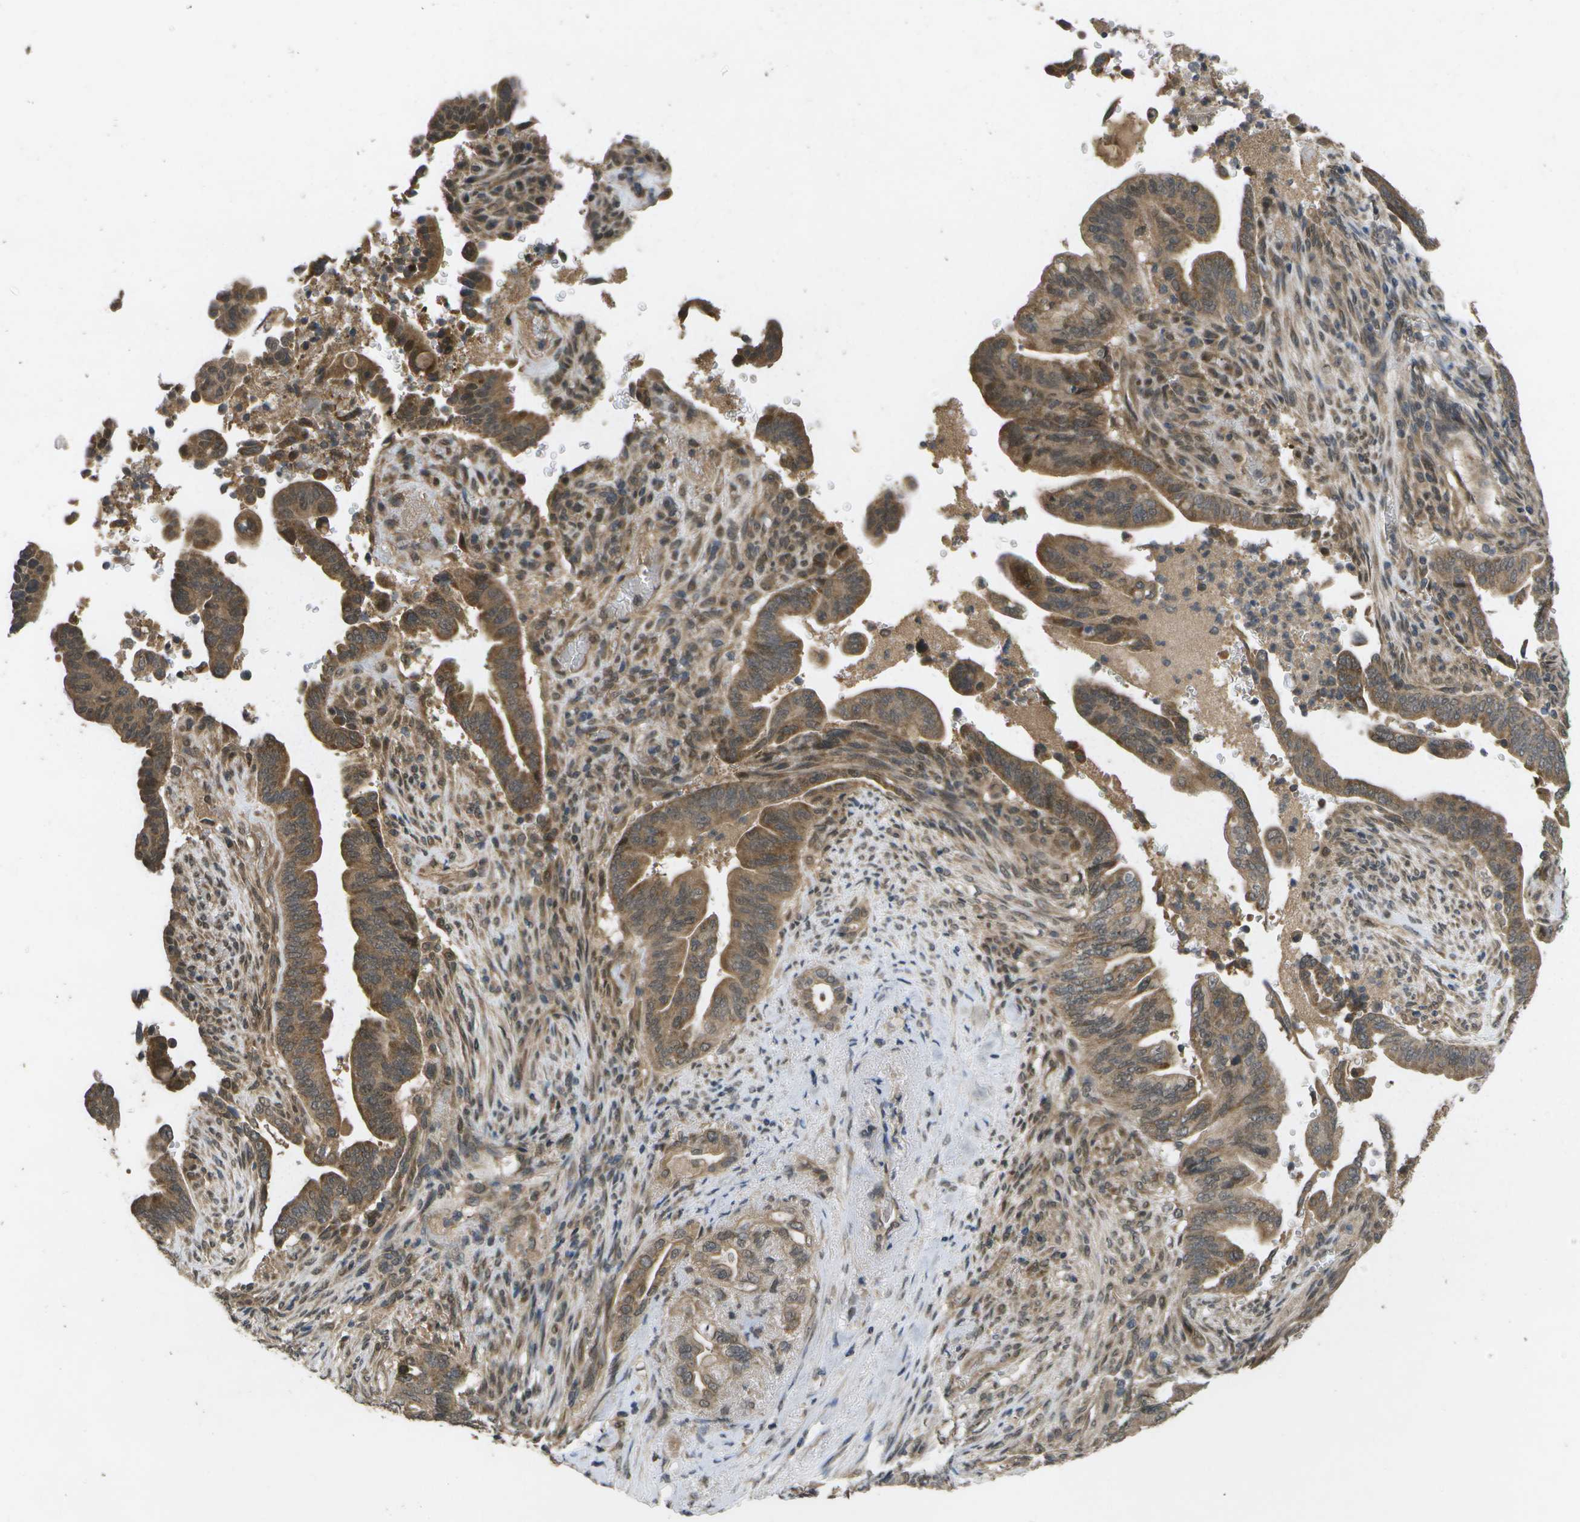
{"staining": {"intensity": "moderate", "quantity": ">75%", "location": "cytoplasmic/membranous"}, "tissue": "pancreatic cancer", "cell_type": "Tumor cells", "image_type": "cancer", "snomed": [{"axis": "morphology", "description": "Adenocarcinoma, NOS"}, {"axis": "topography", "description": "Pancreas"}], "caption": "Protein expression by immunohistochemistry (IHC) reveals moderate cytoplasmic/membranous positivity in about >75% of tumor cells in pancreatic adenocarcinoma.", "gene": "ALAS1", "patient": {"sex": "male", "age": 70}}